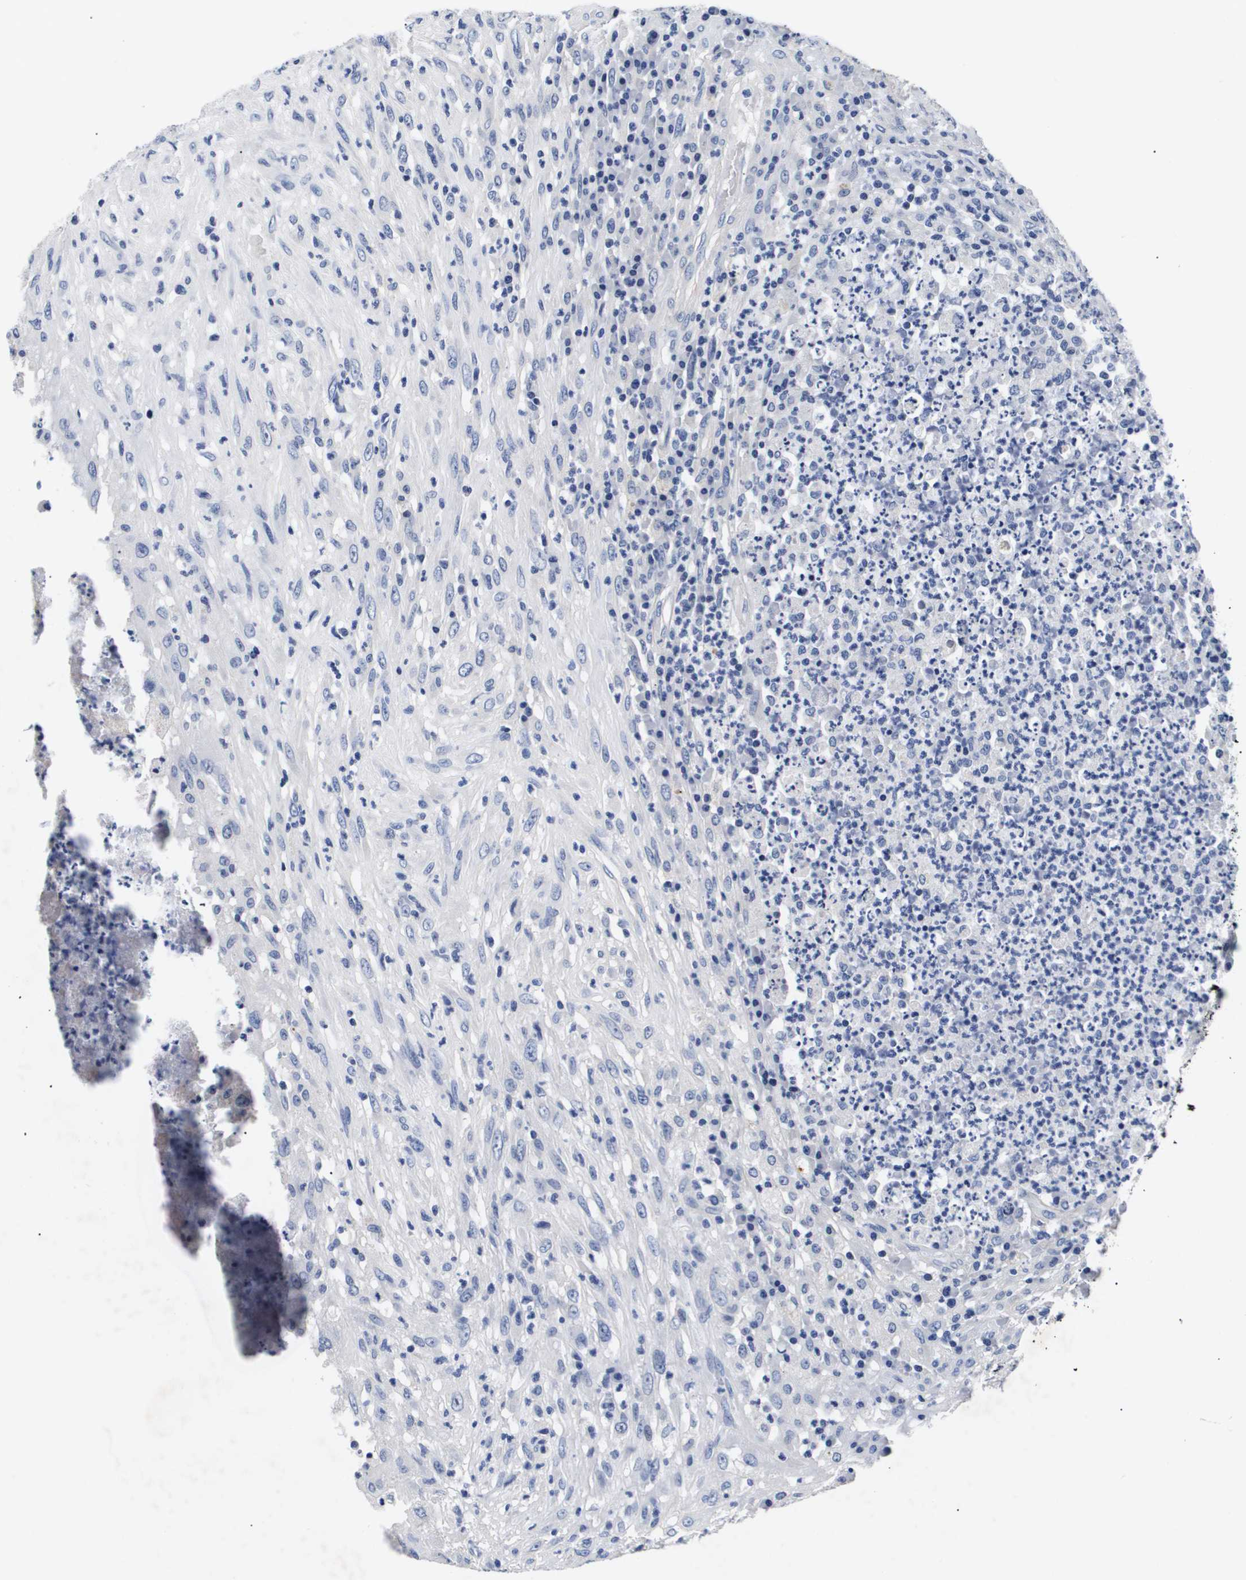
{"staining": {"intensity": "negative", "quantity": "none", "location": "none"}, "tissue": "testis cancer", "cell_type": "Tumor cells", "image_type": "cancer", "snomed": [{"axis": "morphology", "description": "Necrosis, NOS"}, {"axis": "morphology", "description": "Carcinoma, Embryonal, NOS"}, {"axis": "topography", "description": "Testis"}], "caption": "This is a image of immunohistochemistry staining of testis embryonal carcinoma, which shows no expression in tumor cells. (DAB (3,3'-diaminobenzidine) immunohistochemistry (IHC) with hematoxylin counter stain).", "gene": "ATP6V0A4", "patient": {"sex": "male", "age": 19}}